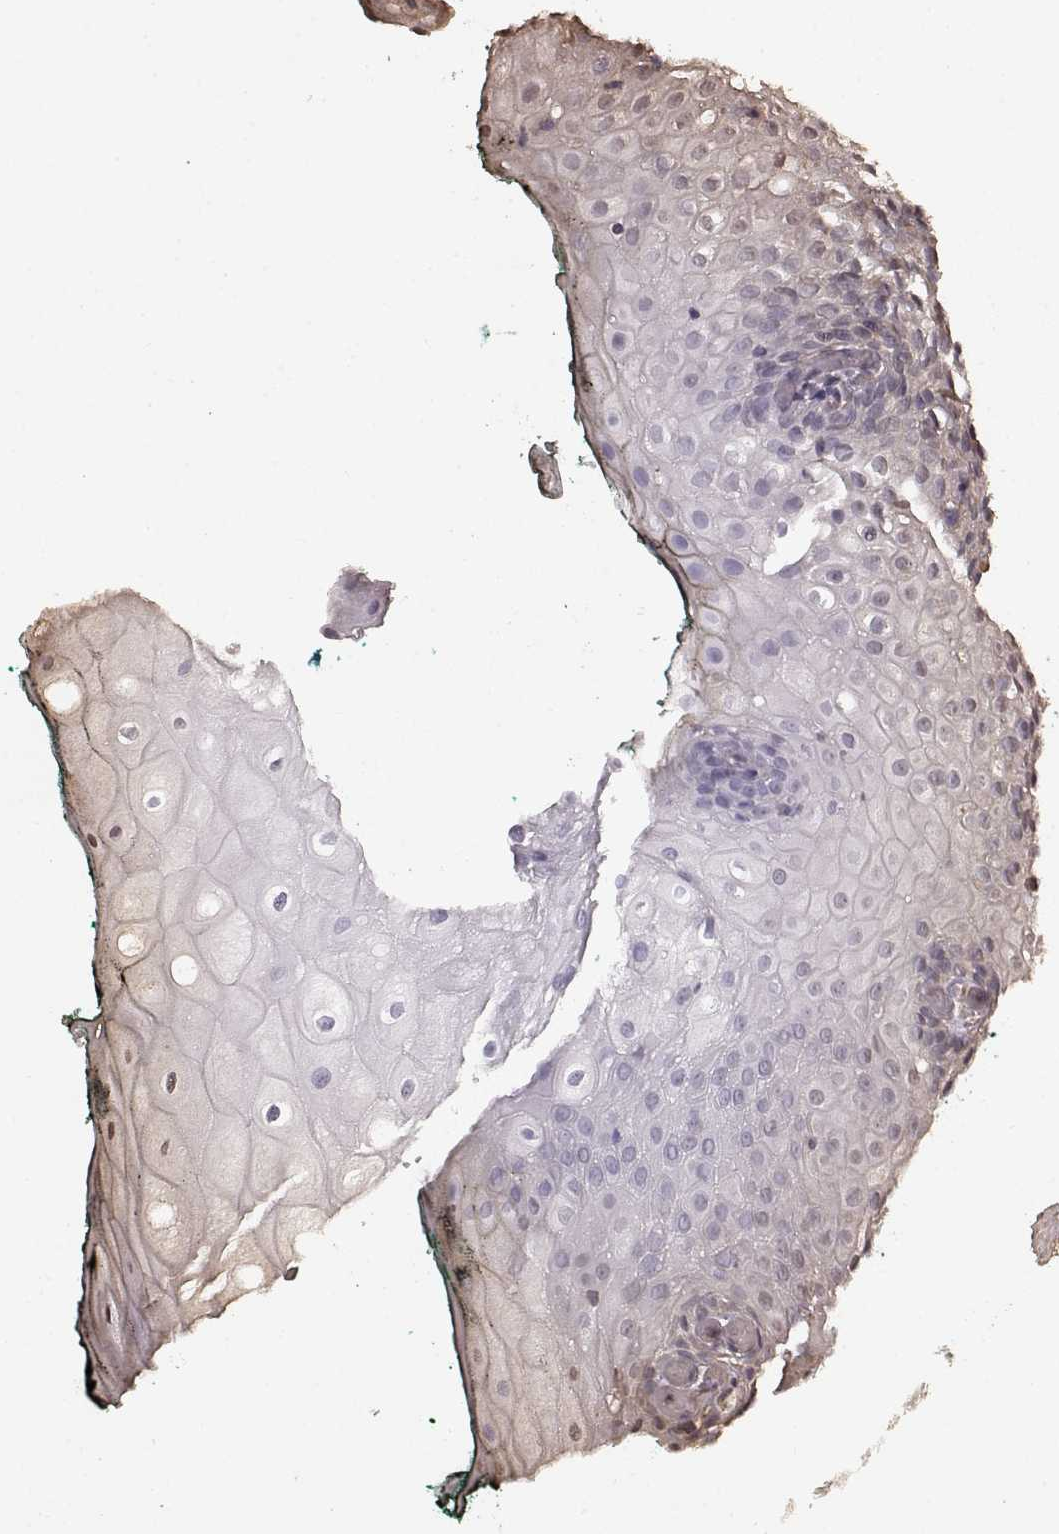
{"staining": {"intensity": "weak", "quantity": ">75%", "location": "cytoplasmic/membranous"}, "tissue": "oral mucosa", "cell_type": "Squamous epithelial cells", "image_type": "normal", "snomed": [{"axis": "morphology", "description": "Normal tissue, NOS"}, {"axis": "topography", "description": "Oral tissue"}, {"axis": "topography", "description": "Head-Neck"}], "caption": "A photomicrograph of oral mucosa stained for a protein reveals weak cytoplasmic/membranous brown staining in squamous epithelial cells.", "gene": "USP15", "patient": {"sex": "female", "age": 68}}